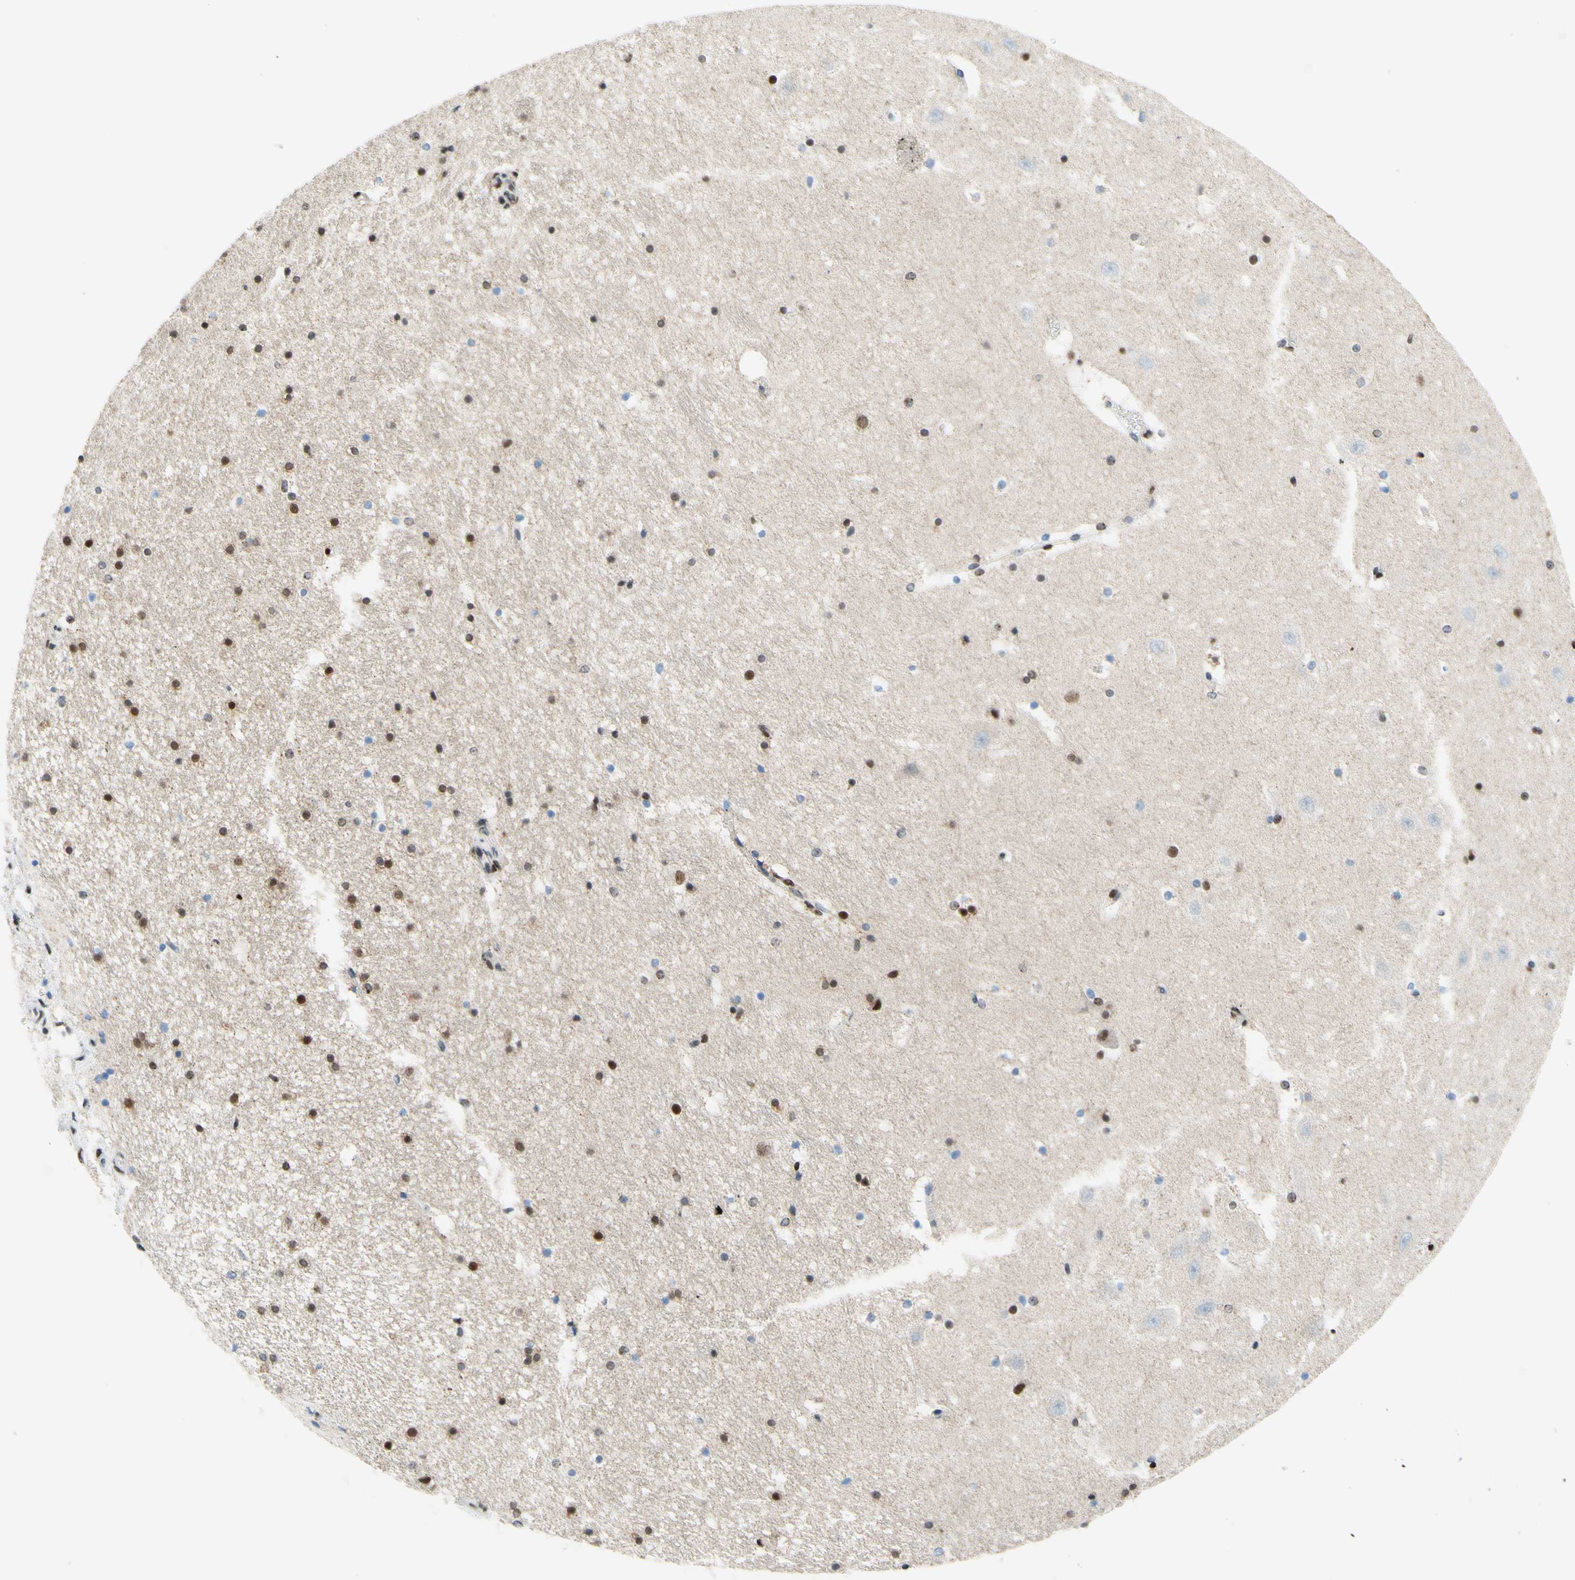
{"staining": {"intensity": "moderate", "quantity": ">75%", "location": "cytoplasmic/membranous,nuclear"}, "tissue": "hippocampus", "cell_type": "Glial cells", "image_type": "normal", "snomed": [{"axis": "morphology", "description": "Normal tissue, NOS"}, {"axis": "topography", "description": "Hippocampus"}], "caption": "Immunohistochemistry (IHC) (DAB) staining of unremarkable hippocampus exhibits moderate cytoplasmic/membranous,nuclear protein staining in approximately >75% of glial cells.", "gene": "CBX7", "patient": {"sex": "male", "age": 45}}